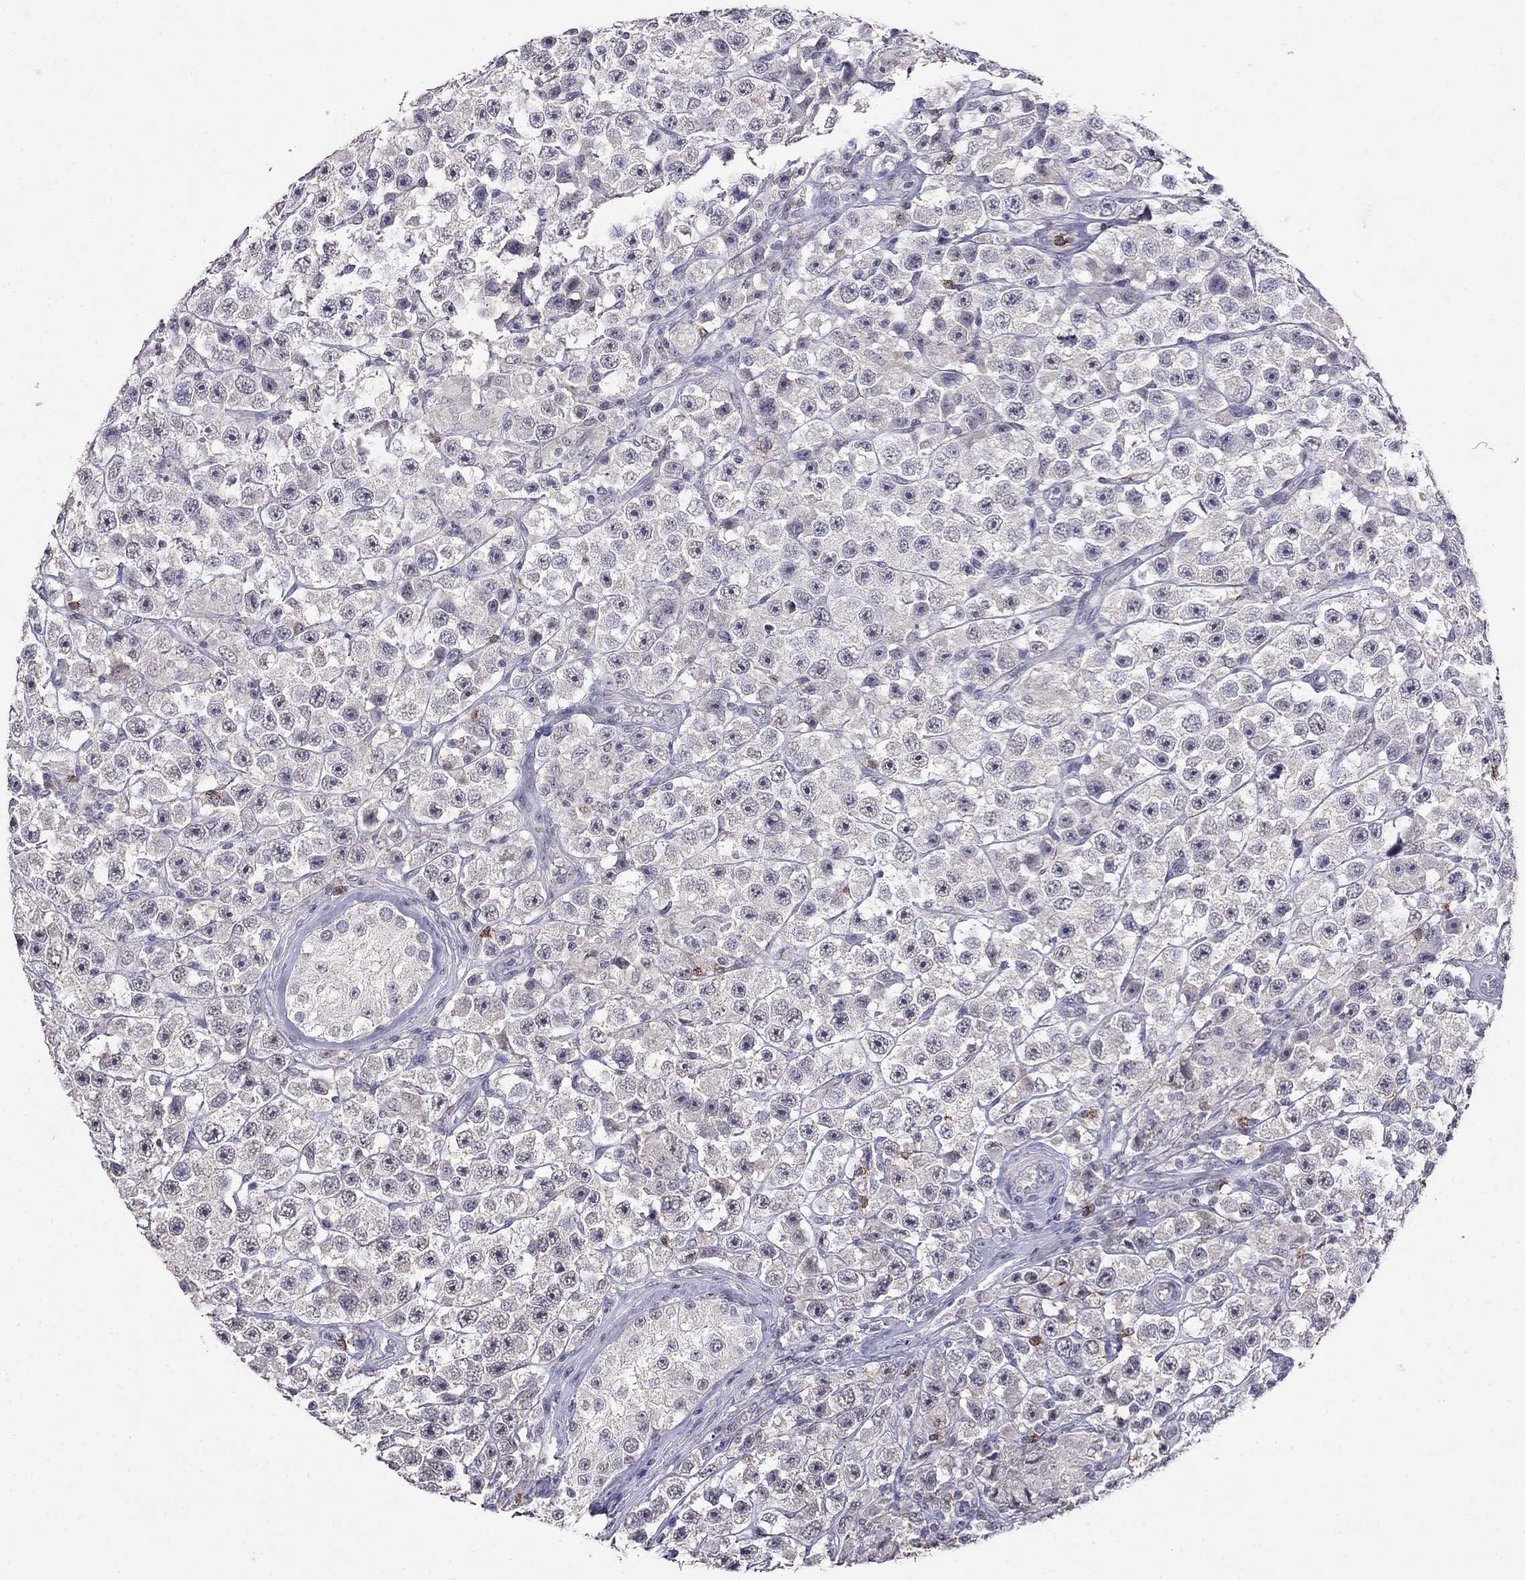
{"staining": {"intensity": "negative", "quantity": "none", "location": "none"}, "tissue": "testis cancer", "cell_type": "Tumor cells", "image_type": "cancer", "snomed": [{"axis": "morphology", "description": "Seminoma, NOS"}, {"axis": "topography", "description": "Testis"}], "caption": "There is no significant expression in tumor cells of testis seminoma. (DAB IHC, high magnification).", "gene": "CD8B", "patient": {"sex": "male", "age": 45}}